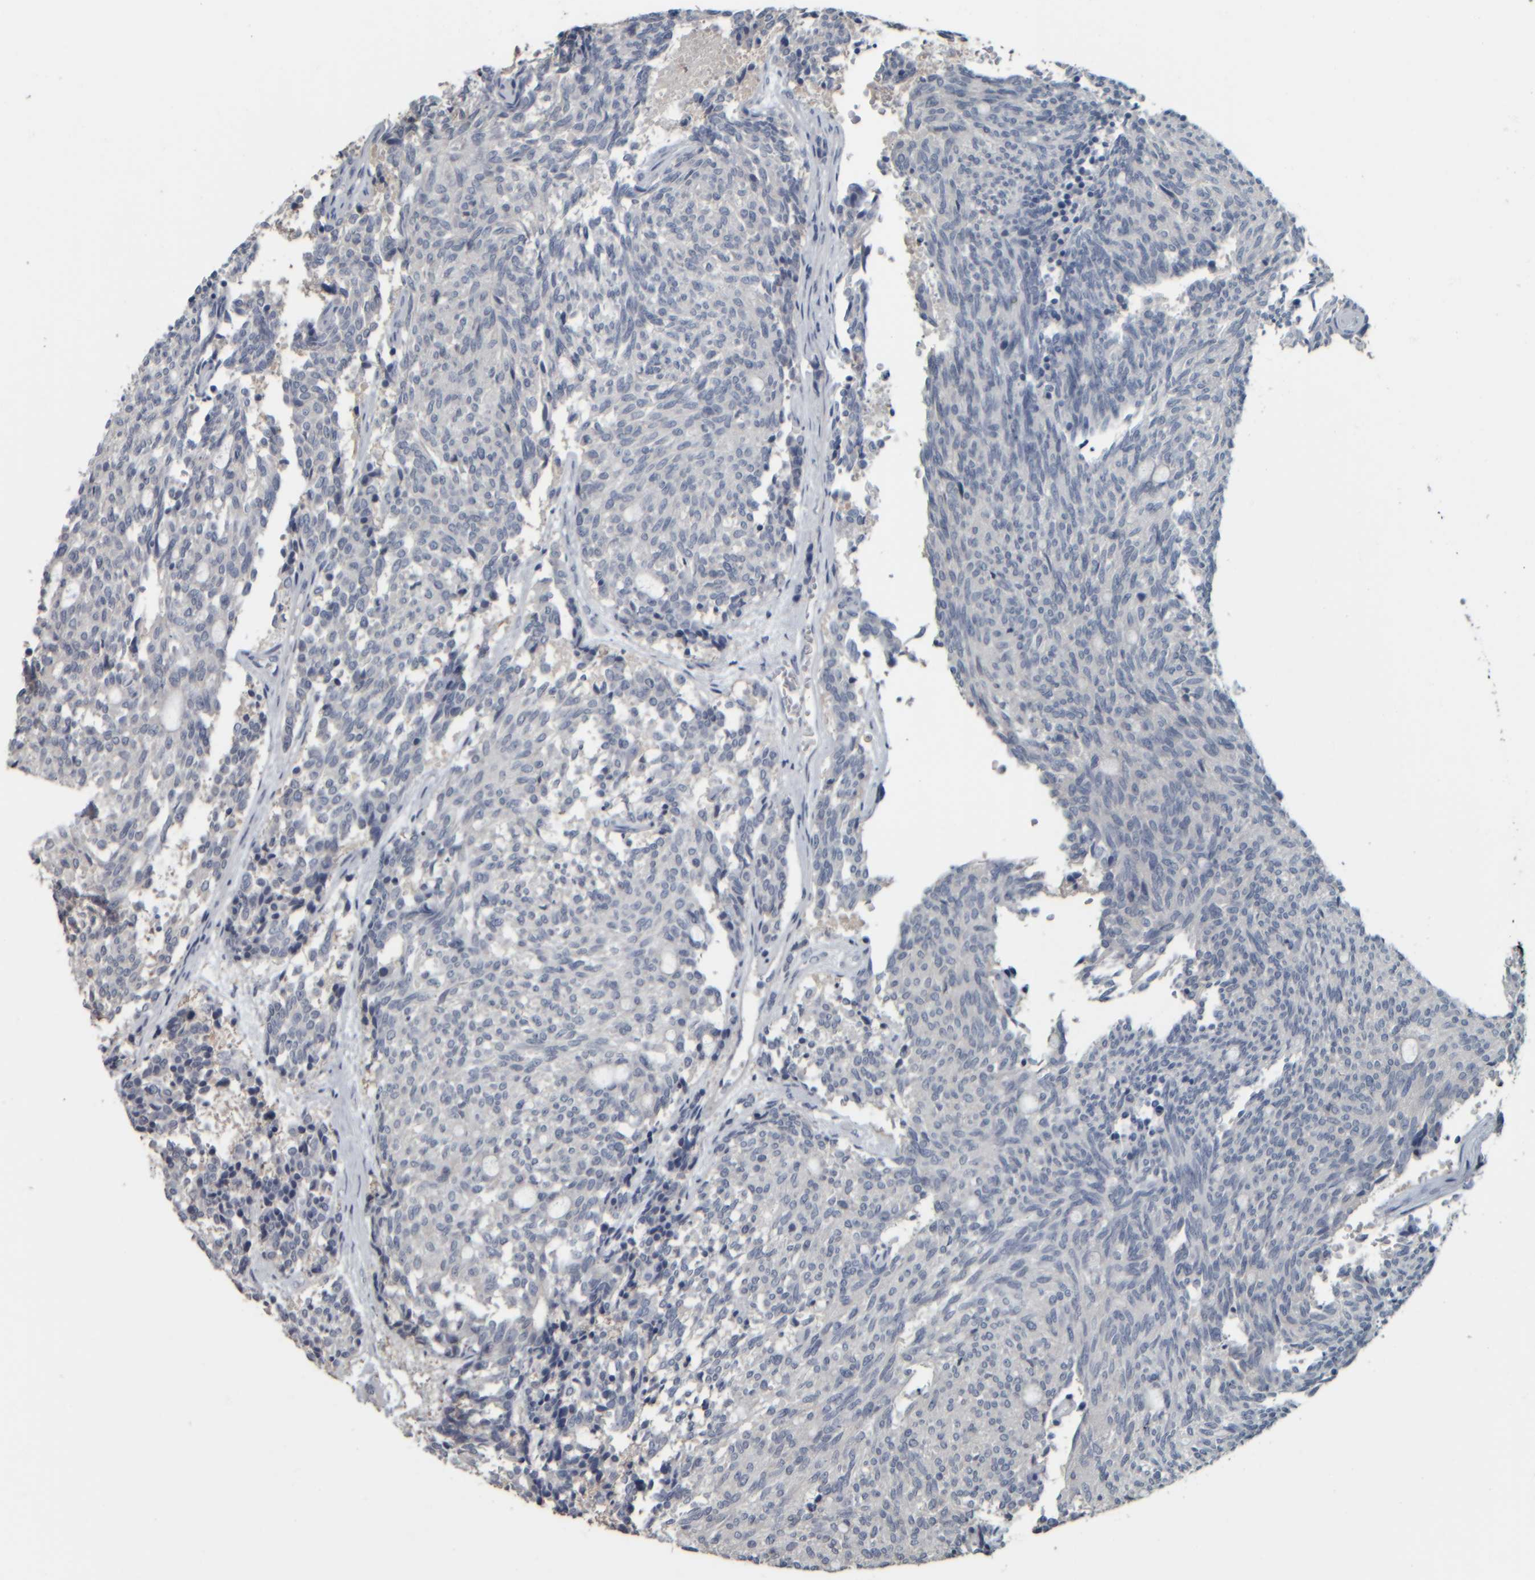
{"staining": {"intensity": "negative", "quantity": "none", "location": "none"}, "tissue": "carcinoid", "cell_type": "Tumor cells", "image_type": "cancer", "snomed": [{"axis": "morphology", "description": "Carcinoid, malignant, NOS"}, {"axis": "topography", "description": "Pancreas"}], "caption": "Immunohistochemistry photomicrograph of neoplastic tissue: carcinoid stained with DAB (3,3'-diaminobenzidine) shows no significant protein staining in tumor cells.", "gene": "CAVIN4", "patient": {"sex": "female", "age": 54}}